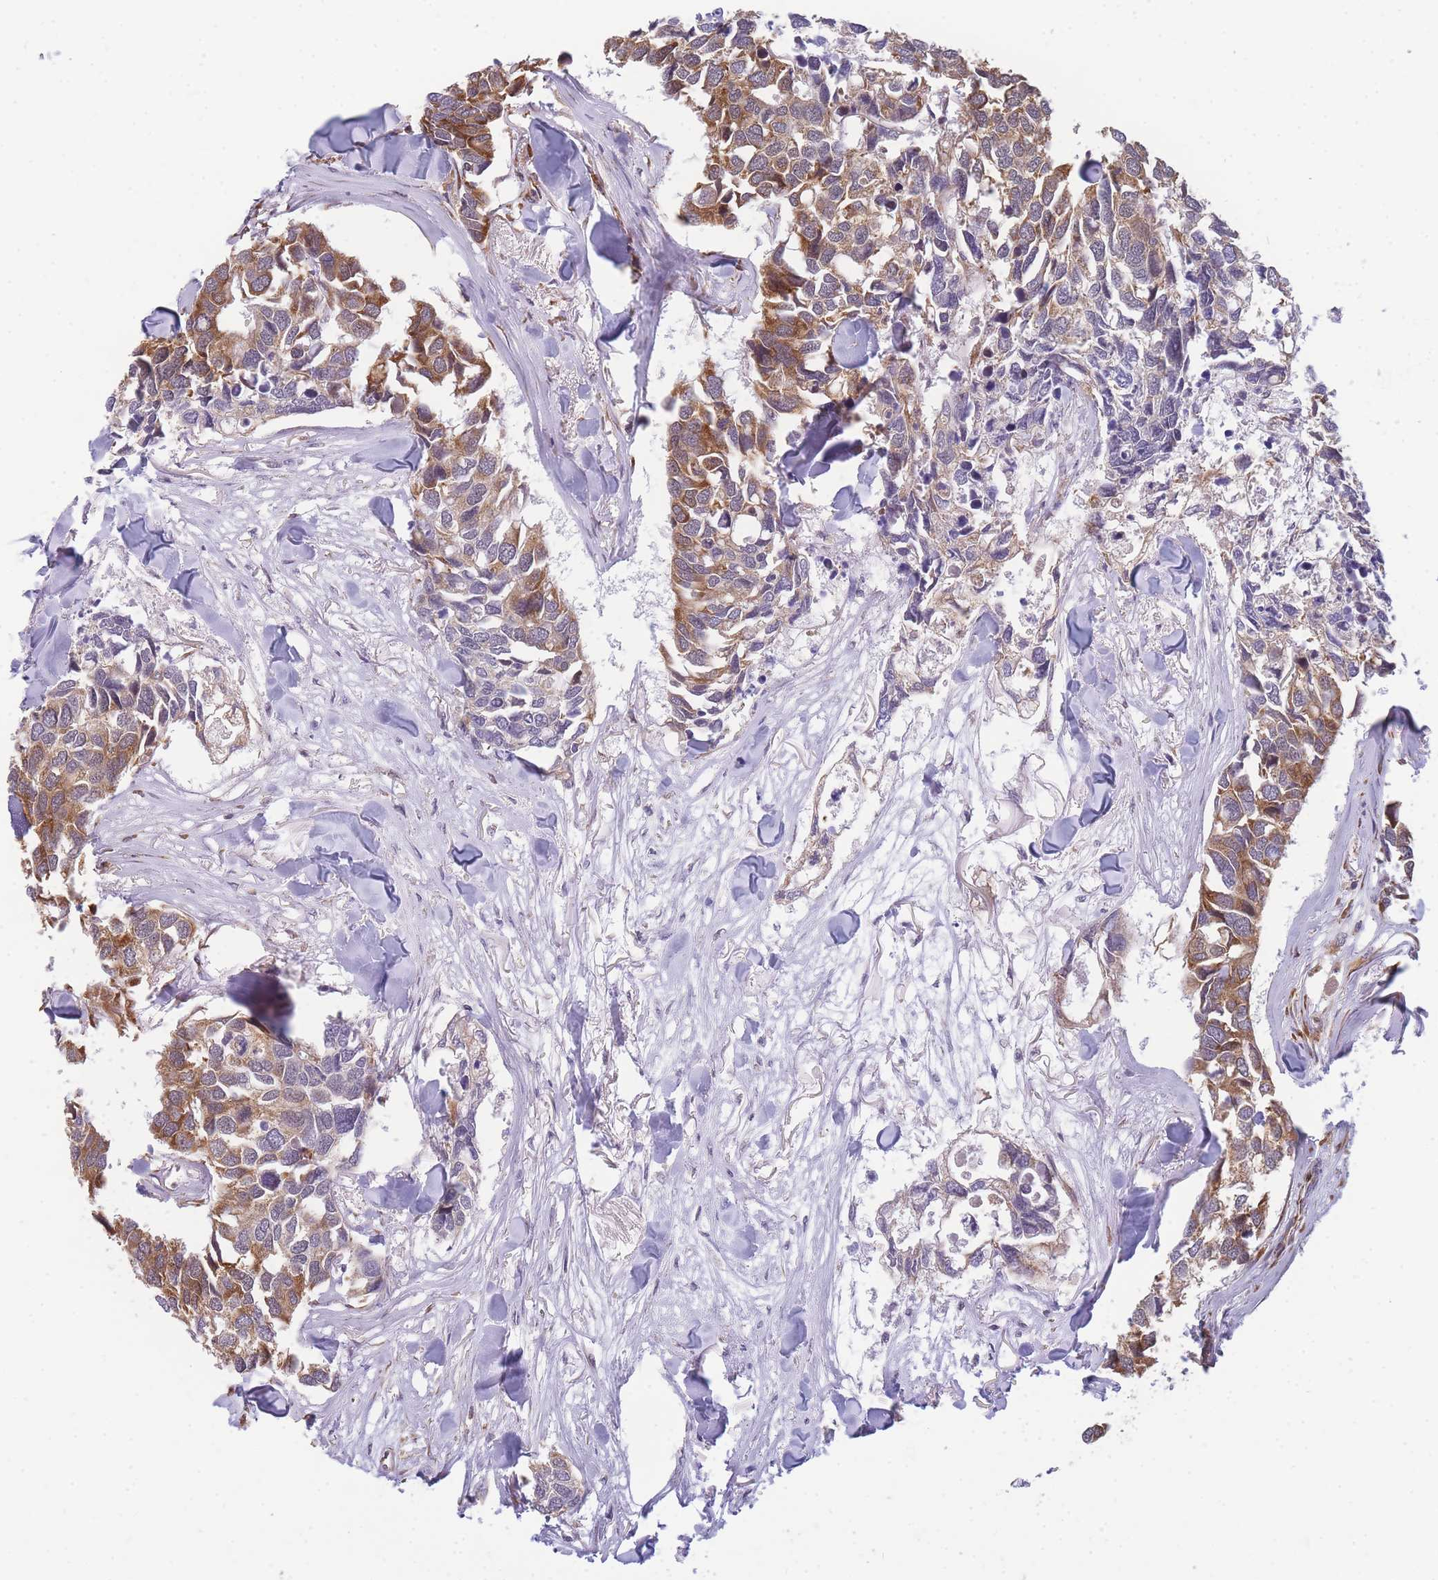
{"staining": {"intensity": "moderate", "quantity": ">75%", "location": "cytoplasmic/membranous"}, "tissue": "breast cancer", "cell_type": "Tumor cells", "image_type": "cancer", "snomed": [{"axis": "morphology", "description": "Duct carcinoma"}, {"axis": "topography", "description": "Breast"}], "caption": "Human breast cancer (invasive ductal carcinoma) stained with a protein marker reveals moderate staining in tumor cells.", "gene": "MRPL23", "patient": {"sex": "female", "age": 83}}